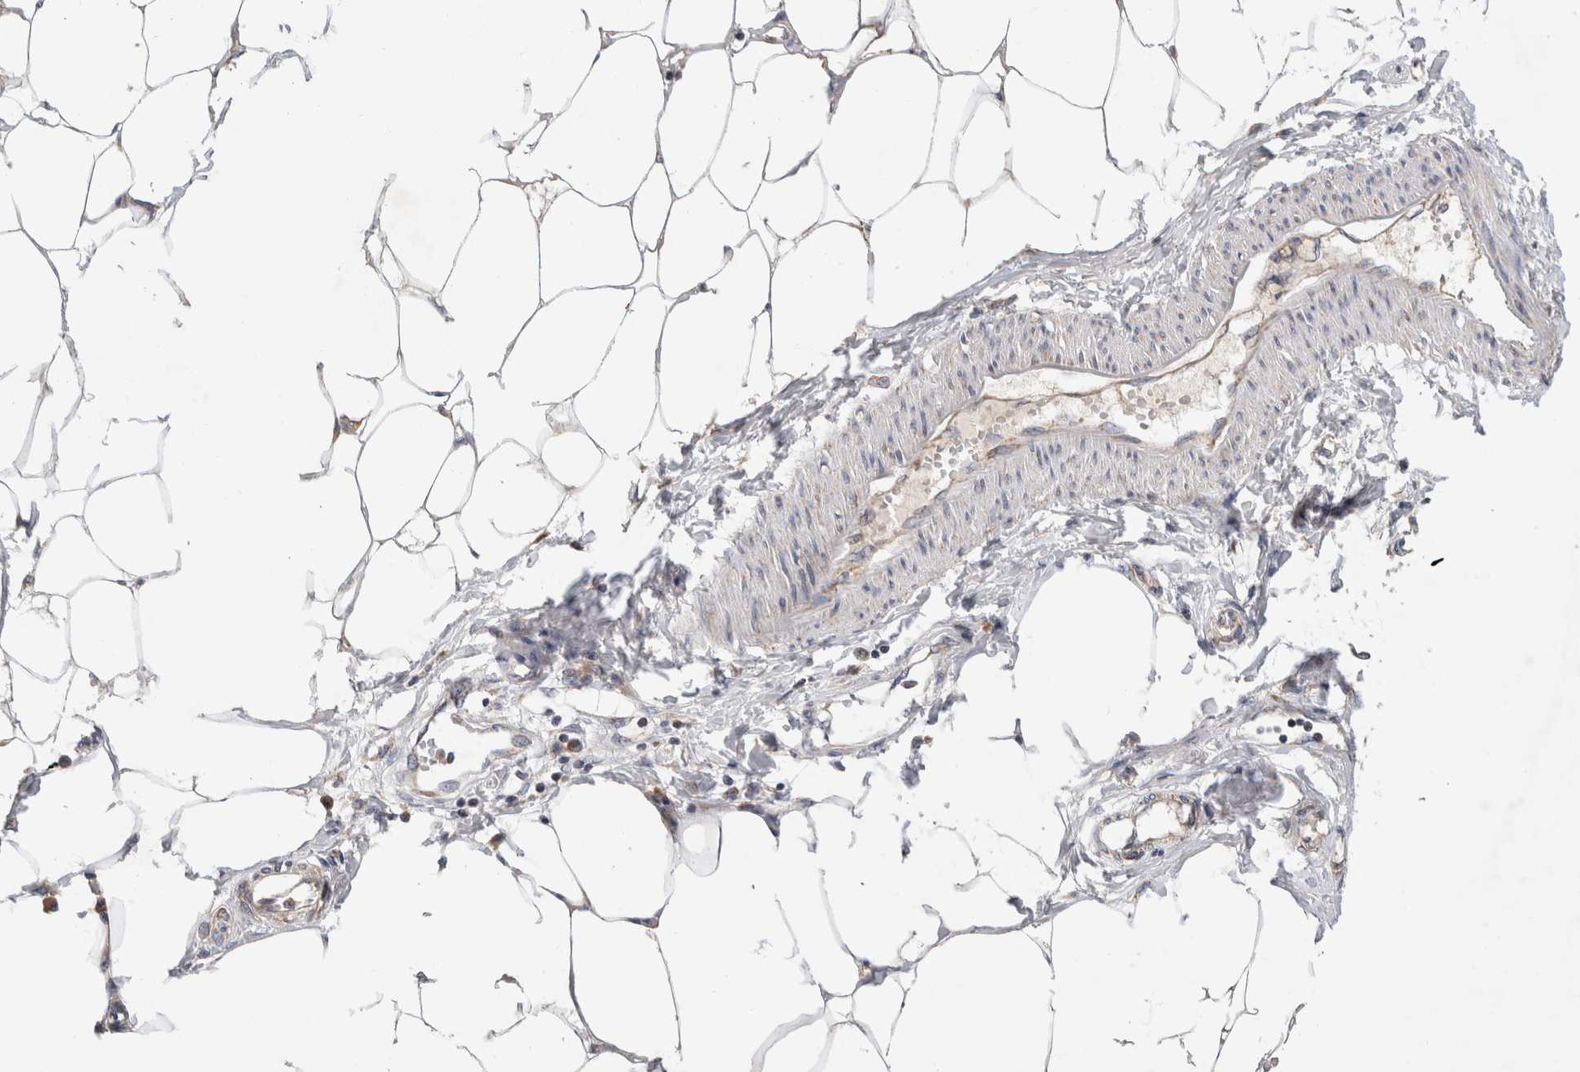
{"staining": {"intensity": "negative", "quantity": "none", "location": "none"}, "tissue": "adipose tissue", "cell_type": "Adipocytes", "image_type": "normal", "snomed": [{"axis": "morphology", "description": "Normal tissue, NOS"}, {"axis": "morphology", "description": "Adenocarcinoma, NOS"}, {"axis": "topography", "description": "Colon"}, {"axis": "topography", "description": "Peripheral nerve tissue"}], "caption": "Immunohistochemical staining of benign human adipose tissue shows no significant staining in adipocytes. The staining is performed using DAB (3,3'-diaminobenzidine) brown chromogen with nuclei counter-stained in using hematoxylin.", "gene": "IARS2", "patient": {"sex": "male", "age": 14}}